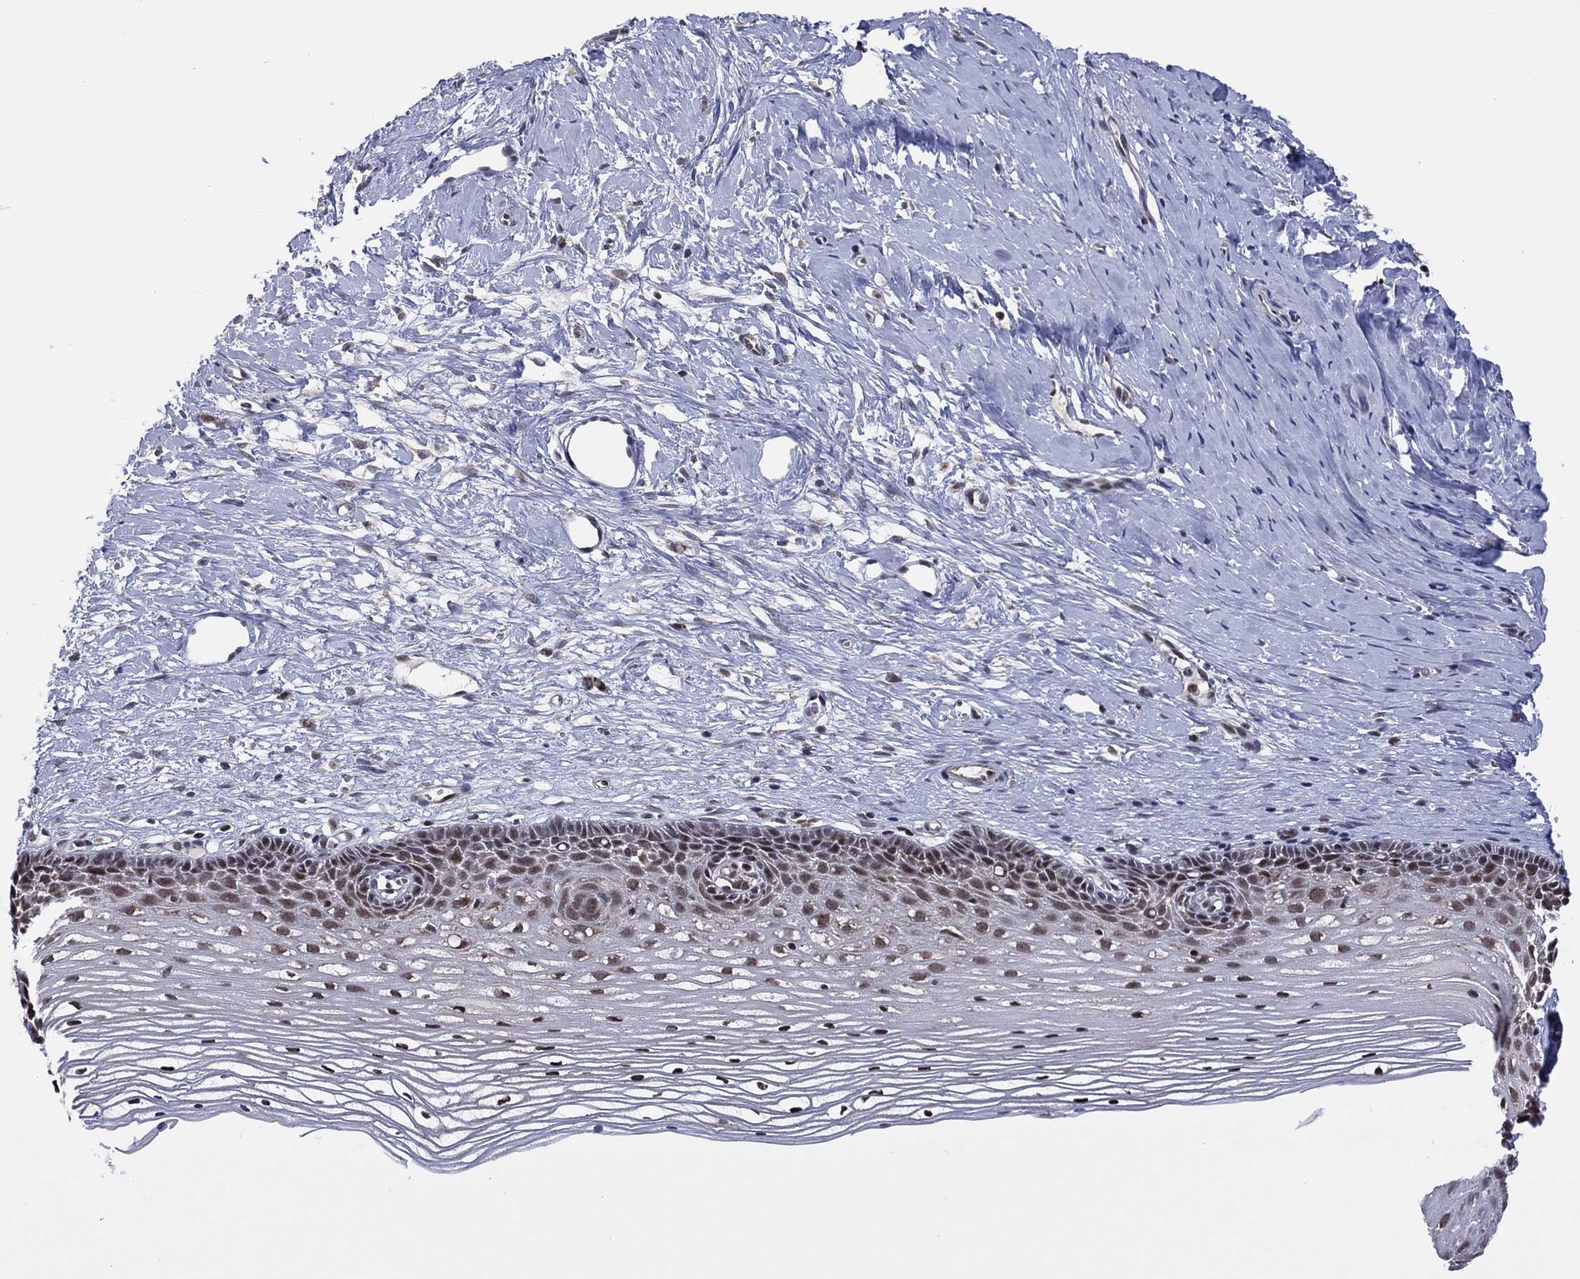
{"staining": {"intensity": "moderate", "quantity": "25%-75%", "location": "nuclear"}, "tissue": "cervix", "cell_type": "Squamous epithelial cells", "image_type": "normal", "snomed": [{"axis": "morphology", "description": "Normal tissue, NOS"}, {"axis": "topography", "description": "Cervix"}], "caption": "DAB immunohistochemical staining of unremarkable cervix displays moderate nuclear protein expression in approximately 25%-75% of squamous epithelial cells.", "gene": "PIDD1", "patient": {"sex": "female", "age": 40}}